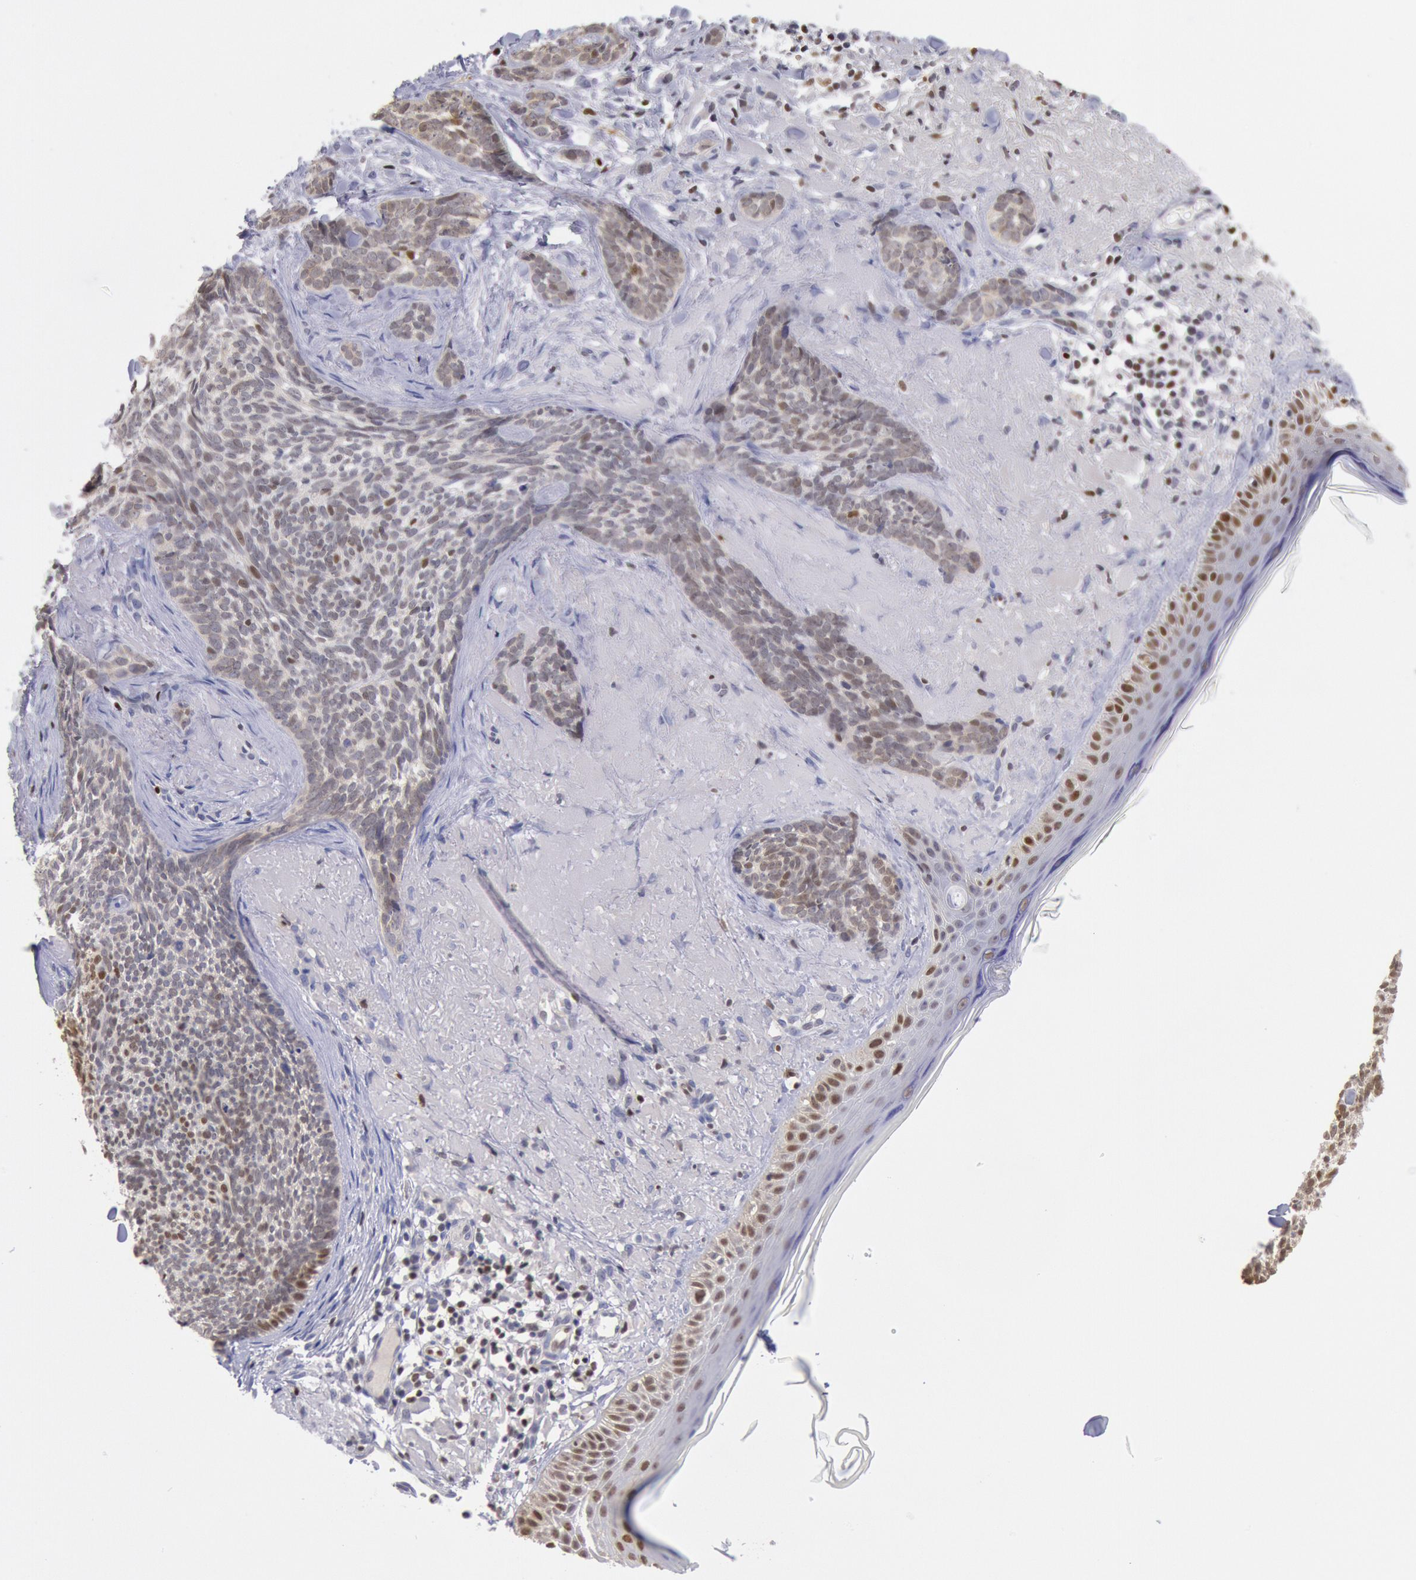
{"staining": {"intensity": "moderate", "quantity": "<25%", "location": "nuclear"}, "tissue": "skin cancer", "cell_type": "Tumor cells", "image_type": "cancer", "snomed": [{"axis": "morphology", "description": "Basal cell carcinoma"}, {"axis": "topography", "description": "Skin"}], "caption": "A photomicrograph of skin cancer (basal cell carcinoma) stained for a protein reveals moderate nuclear brown staining in tumor cells.", "gene": "RPS6KA5", "patient": {"sex": "female", "age": 81}}